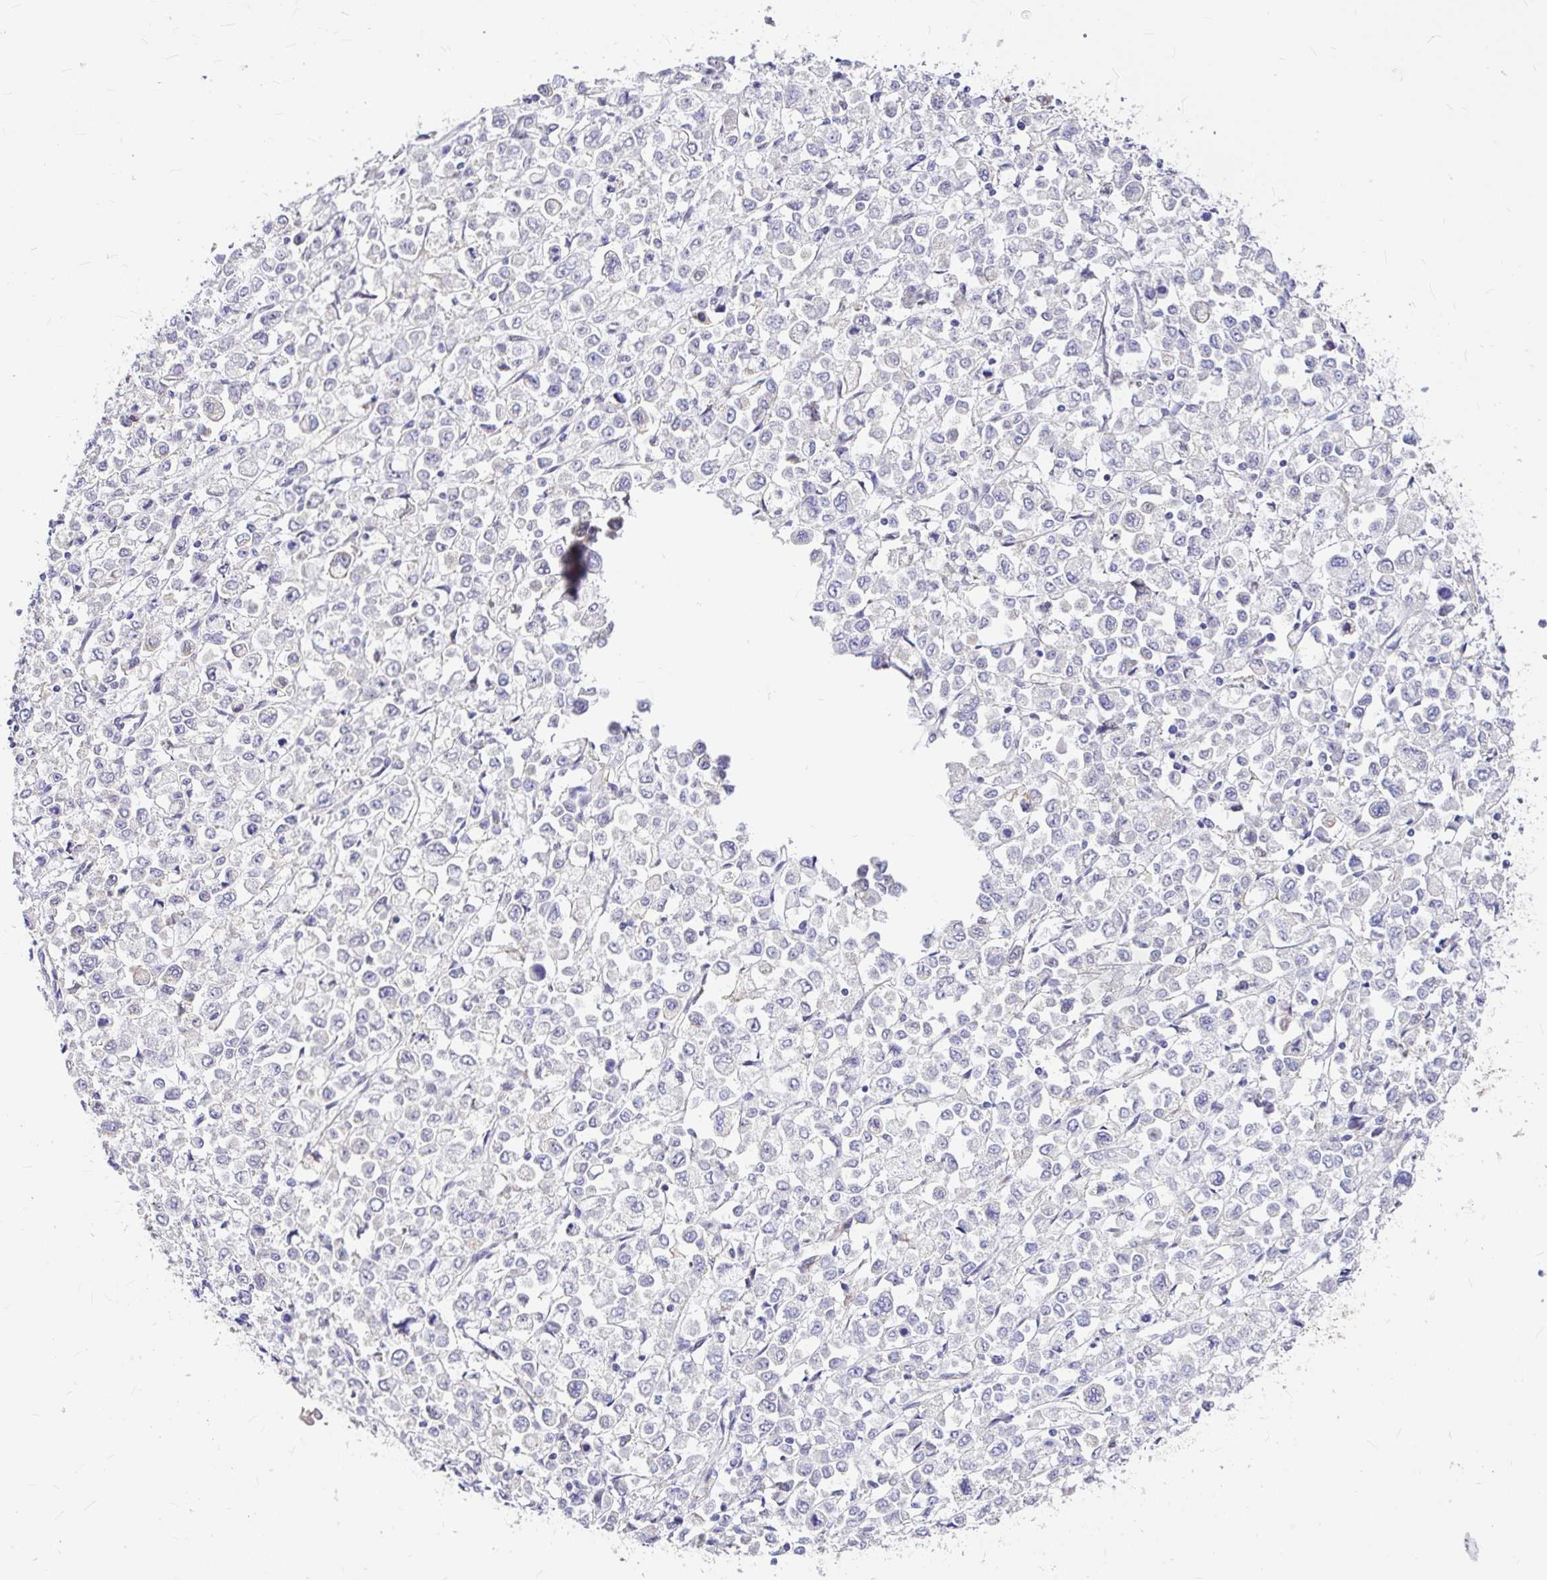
{"staining": {"intensity": "moderate", "quantity": "25%-75%", "location": "cytoplasmic/membranous"}, "tissue": "stomach cancer", "cell_type": "Tumor cells", "image_type": "cancer", "snomed": [{"axis": "morphology", "description": "Adenocarcinoma, NOS"}, {"axis": "topography", "description": "Stomach, upper"}], "caption": "Tumor cells show medium levels of moderate cytoplasmic/membranous staining in about 25%-75% of cells in adenocarcinoma (stomach).", "gene": "GABBR2", "patient": {"sex": "male", "age": 70}}